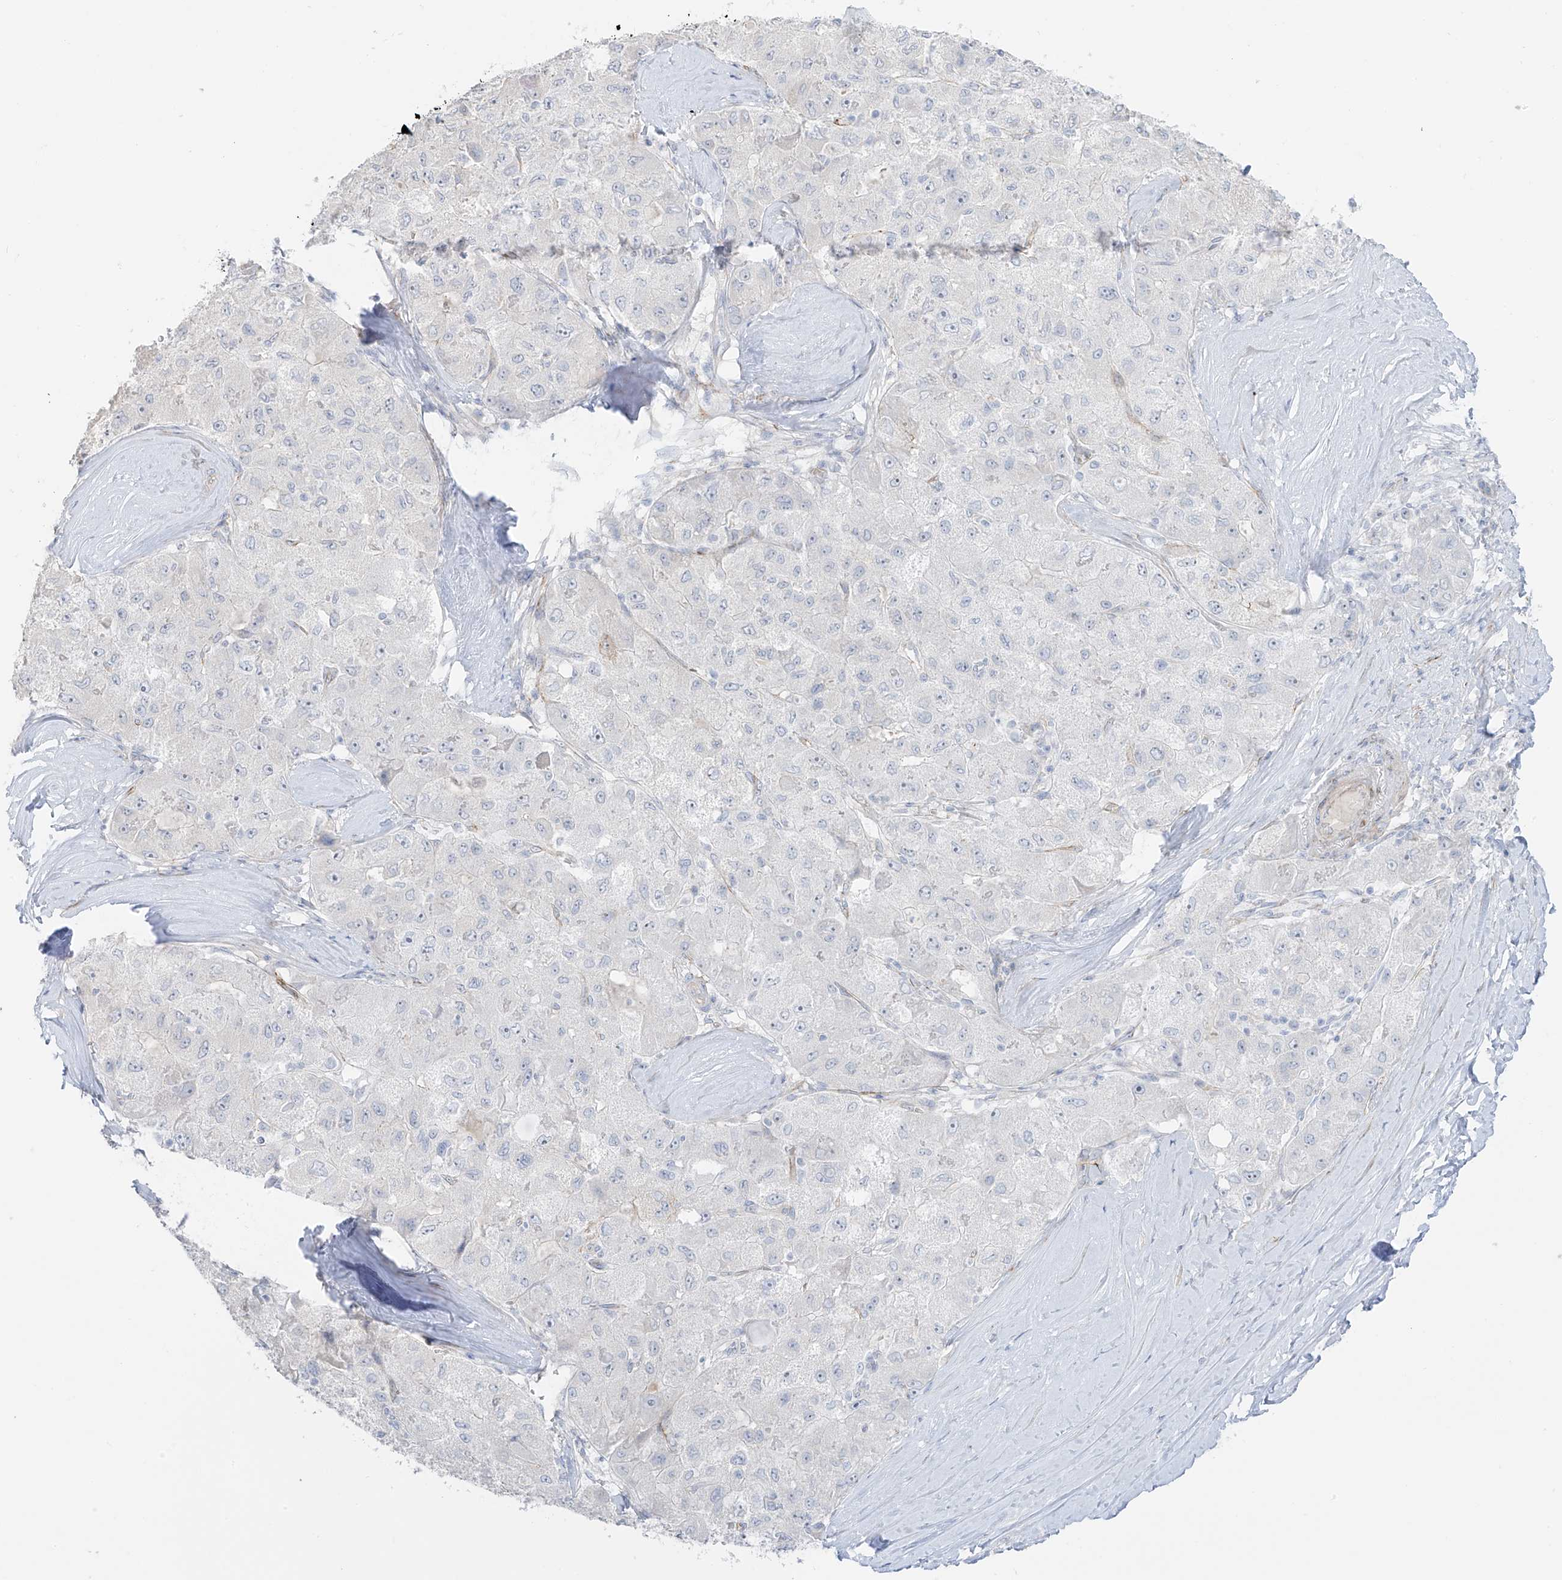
{"staining": {"intensity": "negative", "quantity": "none", "location": "none"}, "tissue": "liver cancer", "cell_type": "Tumor cells", "image_type": "cancer", "snomed": [{"axis": "morphology", "description": "Carcinoma, Hepatocellular, NOS"}, {"axis": "topography", "description": "Liver"}], "caption": "This is an immunohistochemistry (IHC) image of human liver hepatocellular carcinoma. There is no positivity in tumor cells.", "gene": "C11orf87", "patient": {"sex": "male", "age": 80}}